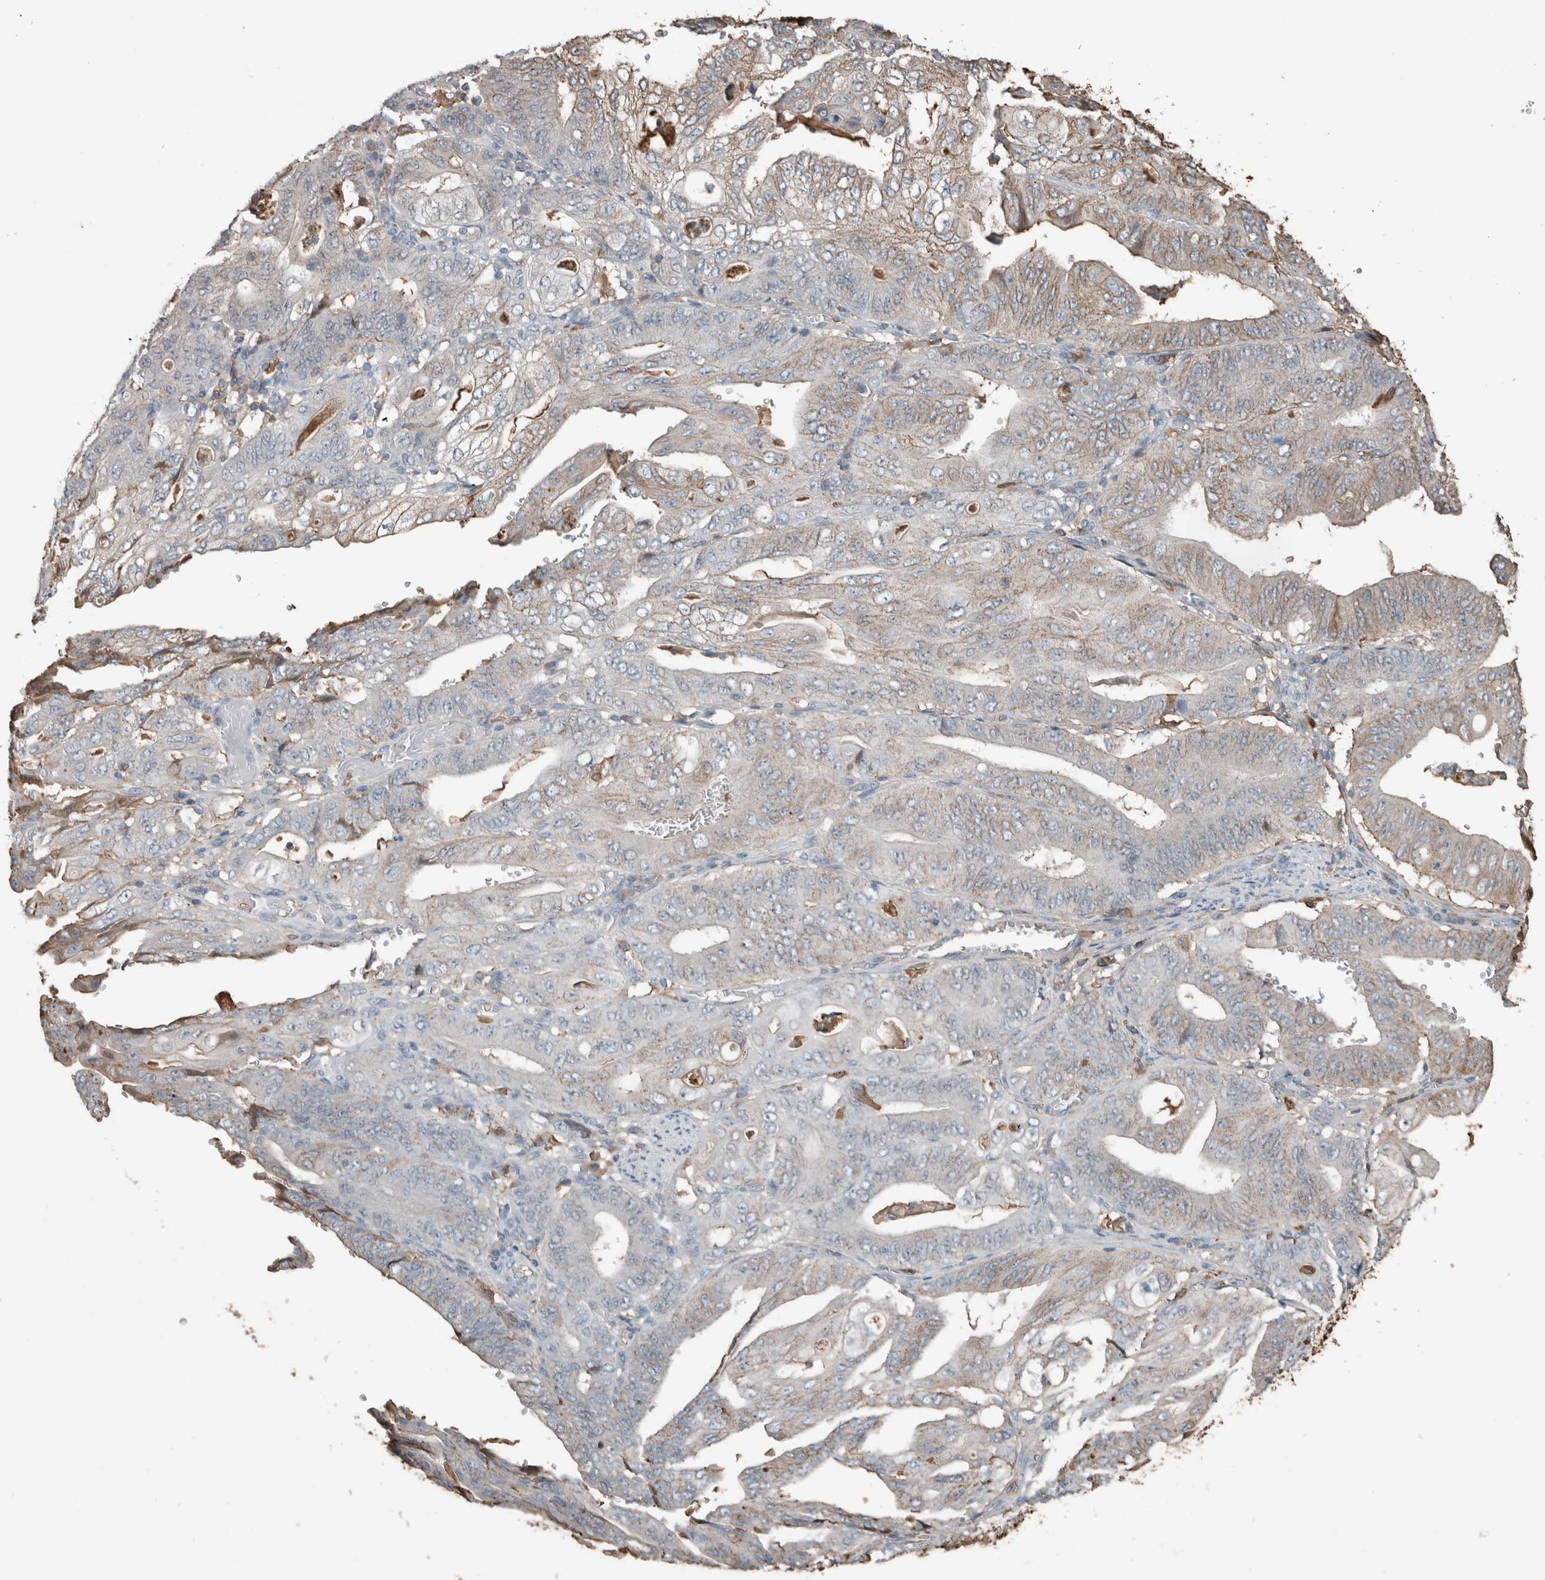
{"staining": {"intensity": "weak", "quantity": "<25%", "location": "cytoplasmic/membranous"}, "tissue": "stomach cancer", "cell_type": "Tumor cells", "image_type": "cancer", "snomed": [{"axis": "morphology", "description": "Adenocarcinoma, NOS"}, {"axis": "topography", "description": "Stomach"}], "caption": "Immunohistochemistry of human stomach adenocarcinoma shows no staining in tumor cells. Brightfield microscopy of IHC stained with DAB (3,3'-diaminobenzidine) (brown) and hematoxylin (blue), captured at high magnification.", "gene": "USP34", "patient": {"sex": "female", "age": 73}}